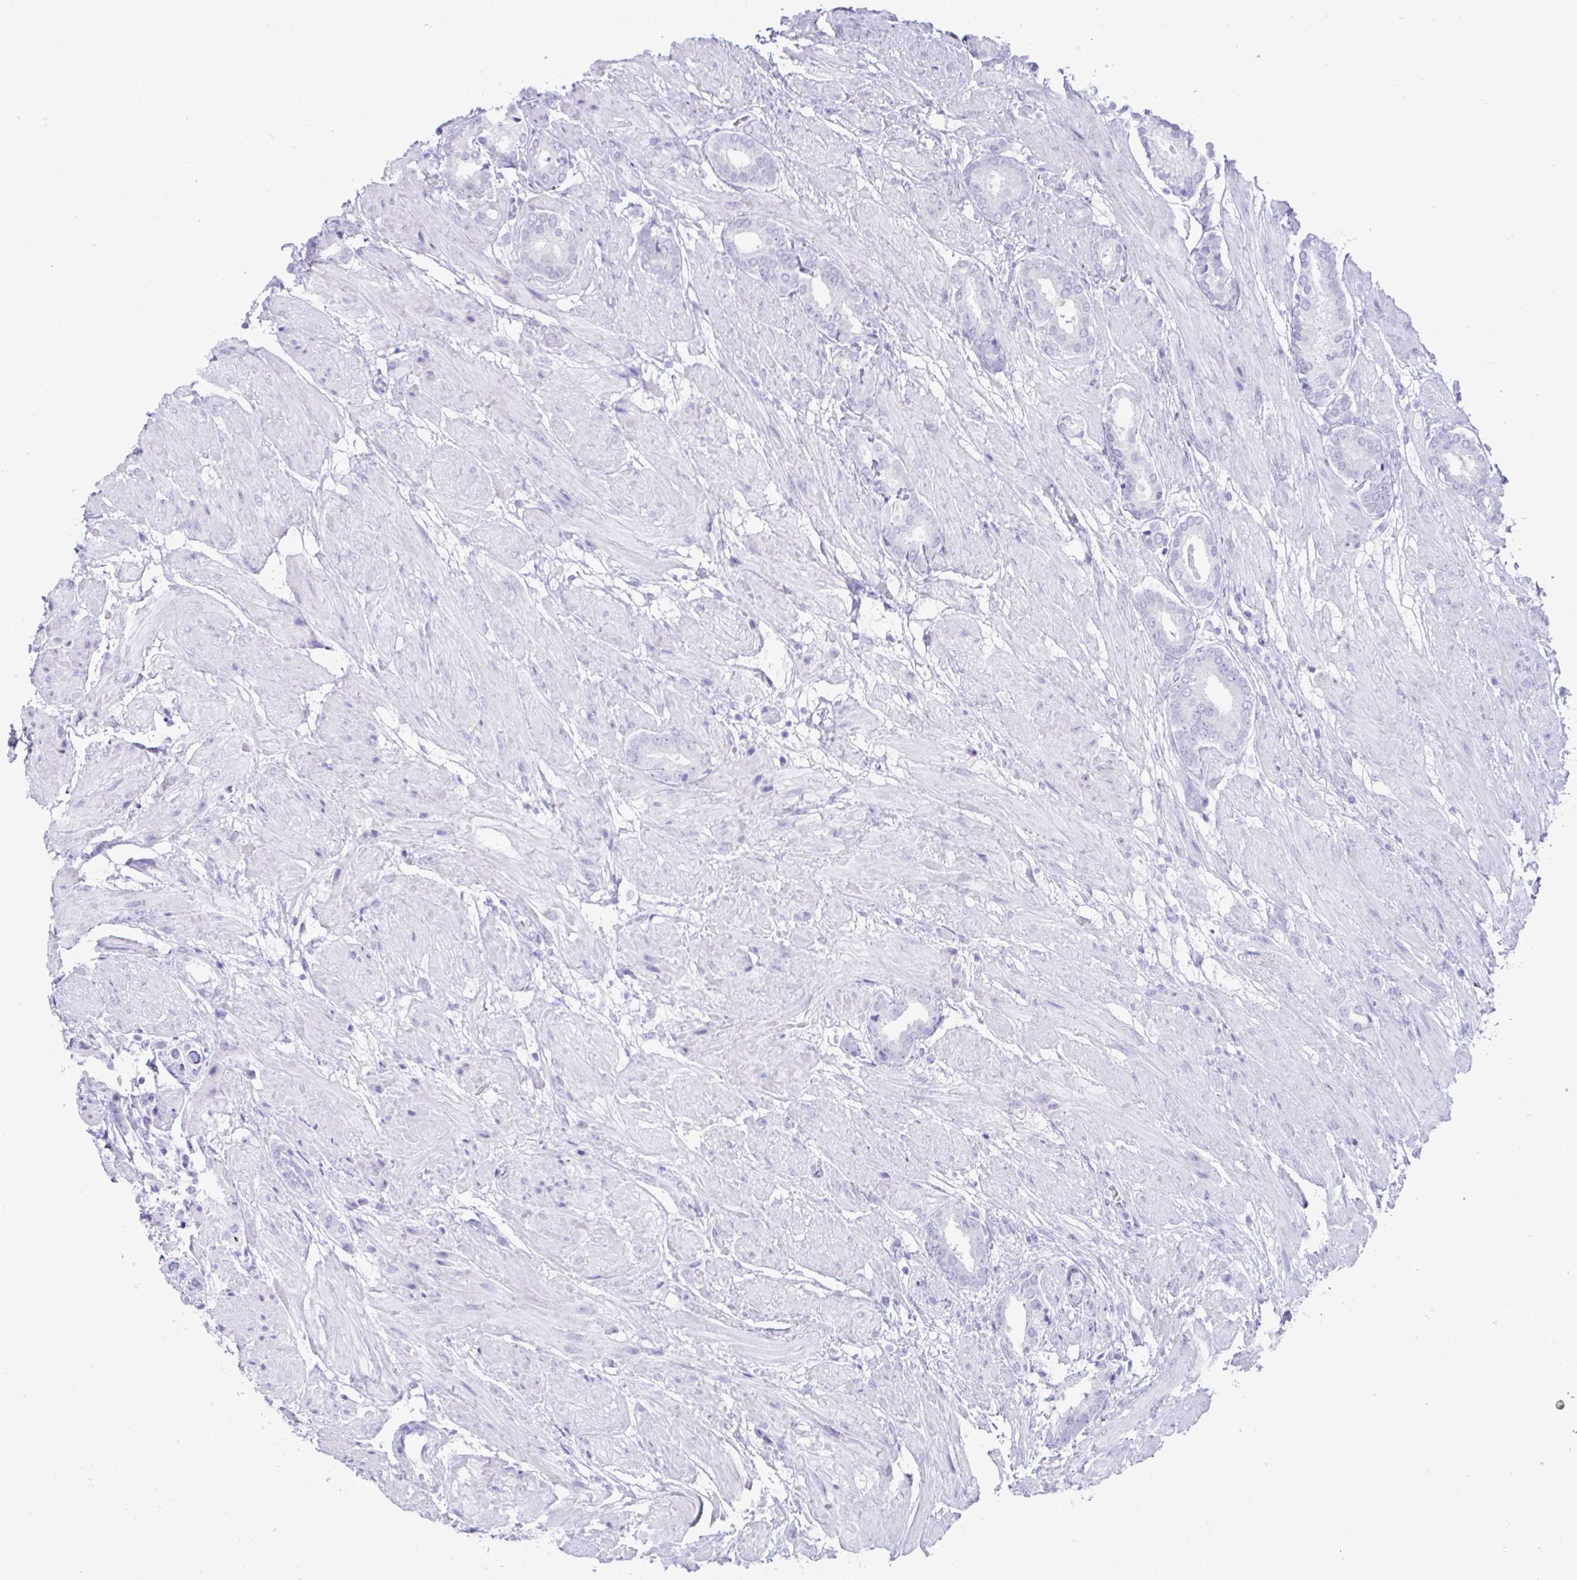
{"staining": {"intensity": "negative", "quantity": "none", "location": "none"}, "tissue": "prostate cancer", "cell_type": "Tumor cells", "image_type": "cancer", "snomed": [{"axis": "morphology", "description": "Adenocarcinoma, High grade"}, {"axis": "topography", "description": "Prostate"}], "caption": "Human prostate adenocarcinoma (high-grade) stained for a protein using IHC displays no expression in tumor cells.", "gene": "PSCA", "patient": {"sex": "male", "age": 56}}